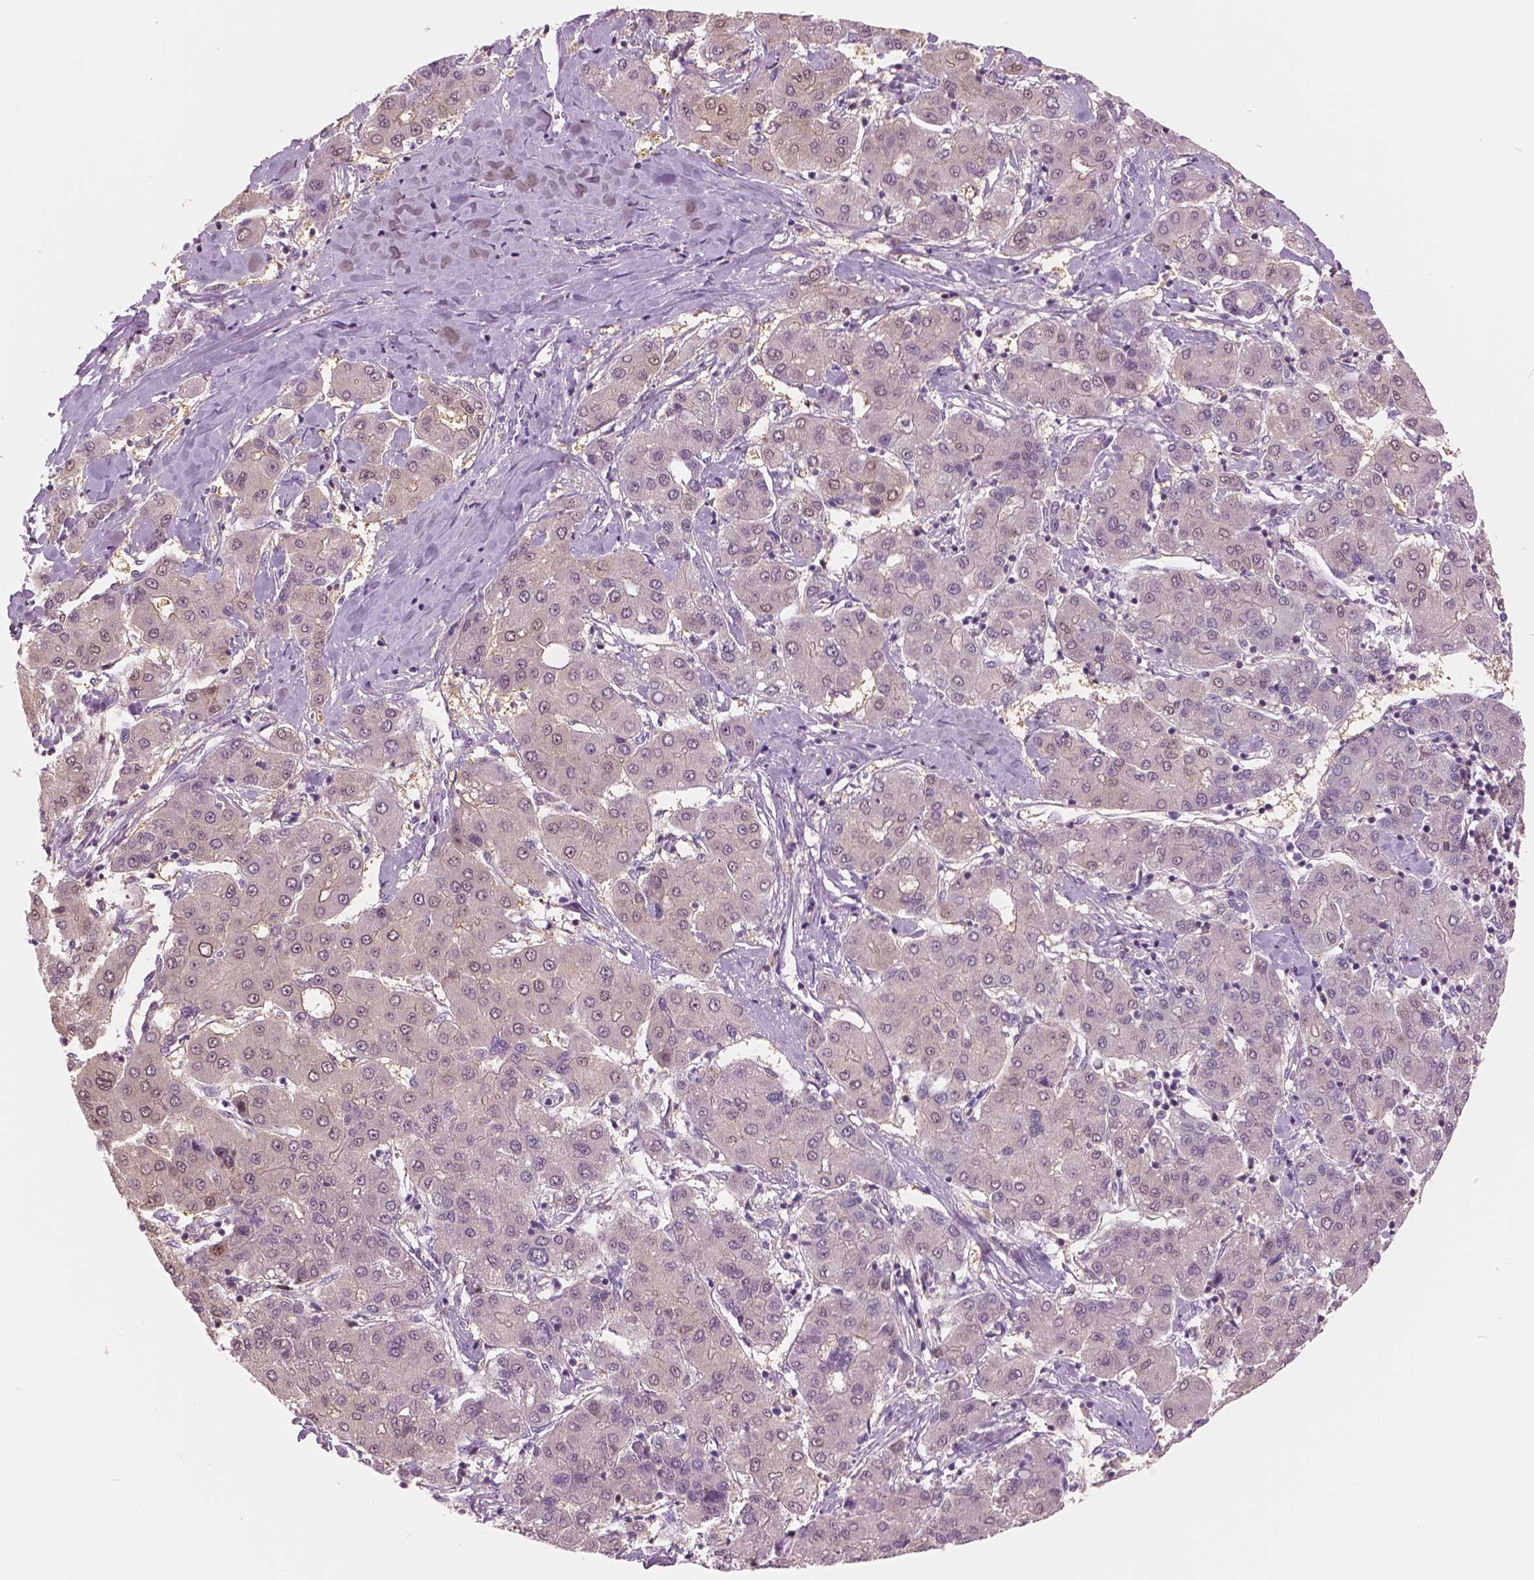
{"staining": {"intensity": "negative", "quantity": "none", "location": "none"}, "tissue": "liver cancer", "cell_type": "Tumor cells", "image_type": "cancer", "snomed": [{"axis": "morphology", "description": "Carcinoma, Hepatocellular, NOS"}, {"axis": "topography", "description": "Liver"}], "caption": "Human hepatocellular carcinoma (liver) stained for a protein using IHC shows no staining in tumor cells.", "gene": "GALM", "patient": {"sex": "male", "age": 65}}